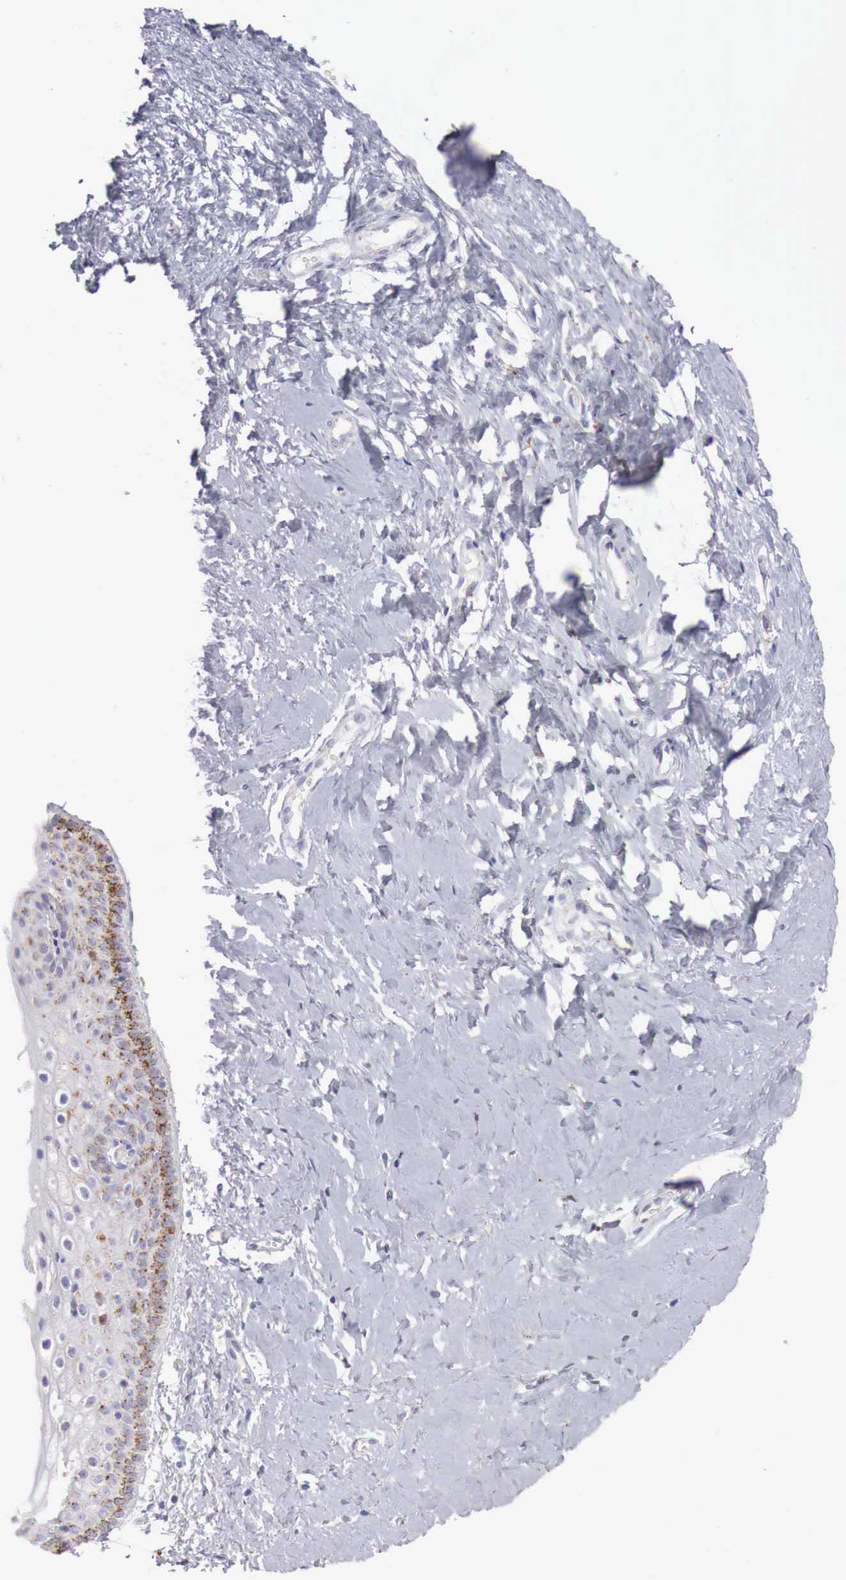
{"staining": {"intensity": "weak", "quantity": "<25%", "location": "cytoplasmic/membranous"}, "tissue": "cervix", "cell_type": "Glandular cells", "image_type": "normal", "snomed": [{"axis": "morphology", "description": "Normal tissue, NOS"}, {"axis": "topography", "description": "Cervix"}], "caption": "The IHC histopathology image has no significant staining in glandular cells of cervix.", "gene": "GLA", "patient": {"sex": "female", "age": 53}}